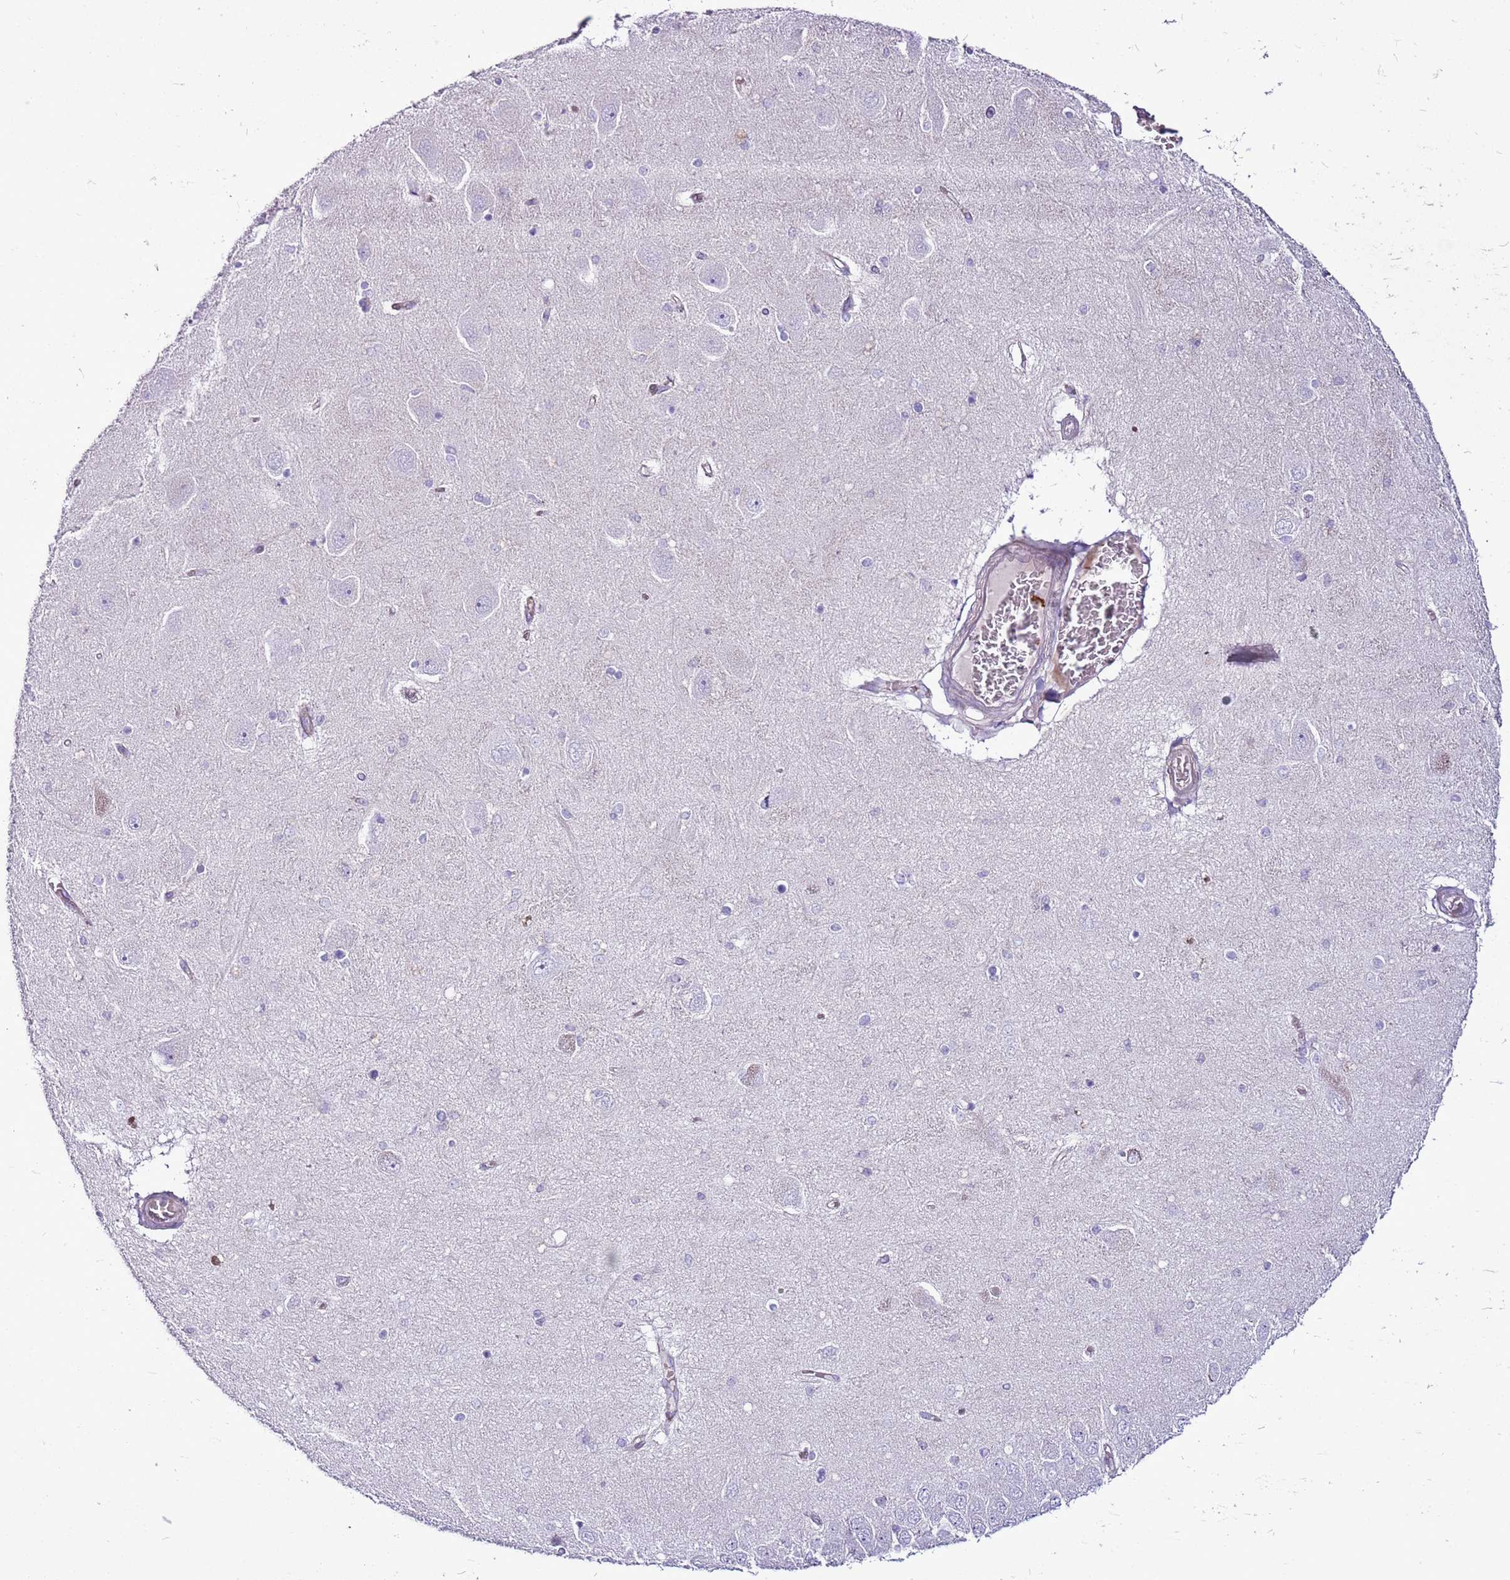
{"staining": {"intensity": "negative", "quantity": "none", "location": "none"}, "tissue": "hippocampus", "cell_type": "Glial cells", "image_type": "normal", "snomed": [{"axis": "morphology", "description": "Normal tissue, NOS"}, {"axis": "topography", "description": "Hippocampus"}], "caption": "Hippocampus was stained to show a protein in brown. There is no significant staining in glial cells. (DAB (3,3'-diaminobenzidine) immunohistochemistry (IHC) with hematoxylin counter stain).", "gene": "CHAC2", "patient": {"sex": "female", "age": 54}}